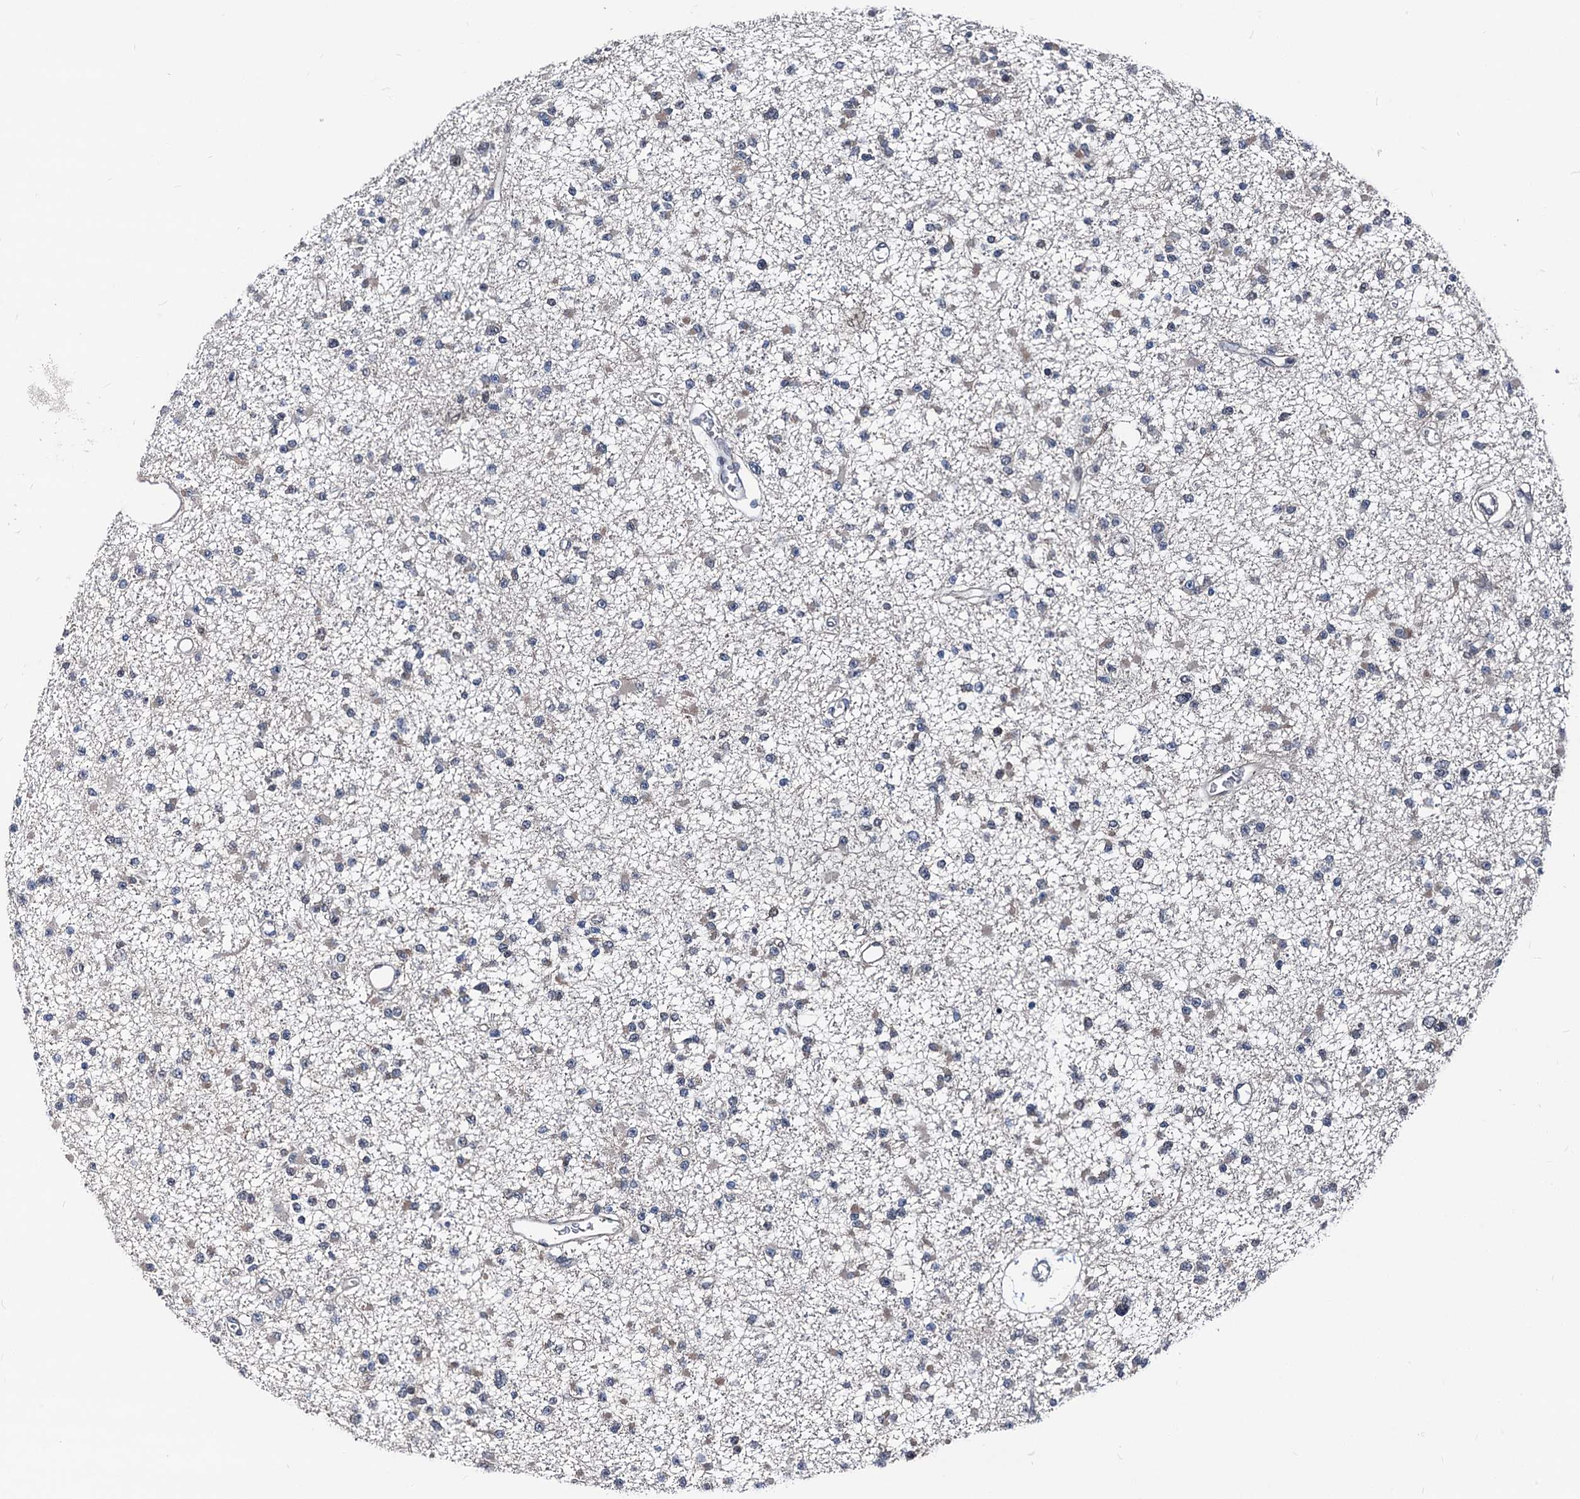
{"staining": {"intensity": "negative", "quantity": "none", "location": "none"}, "tissue": "glioma", "cell_type": "Tumor cells", "image_type": "cancer", "snomed": [{"axis": "morphology", "description": "Glioma, malignant, Low grade"}, {"axis": "topography", "description": "Brain"}], "caption": "Glioma stained for a protein using immunohistochemistry (IHC) exhibits no staining tumor cells.", "gene": "GLO1", "patient": {"sex": "female", "age": 22}}